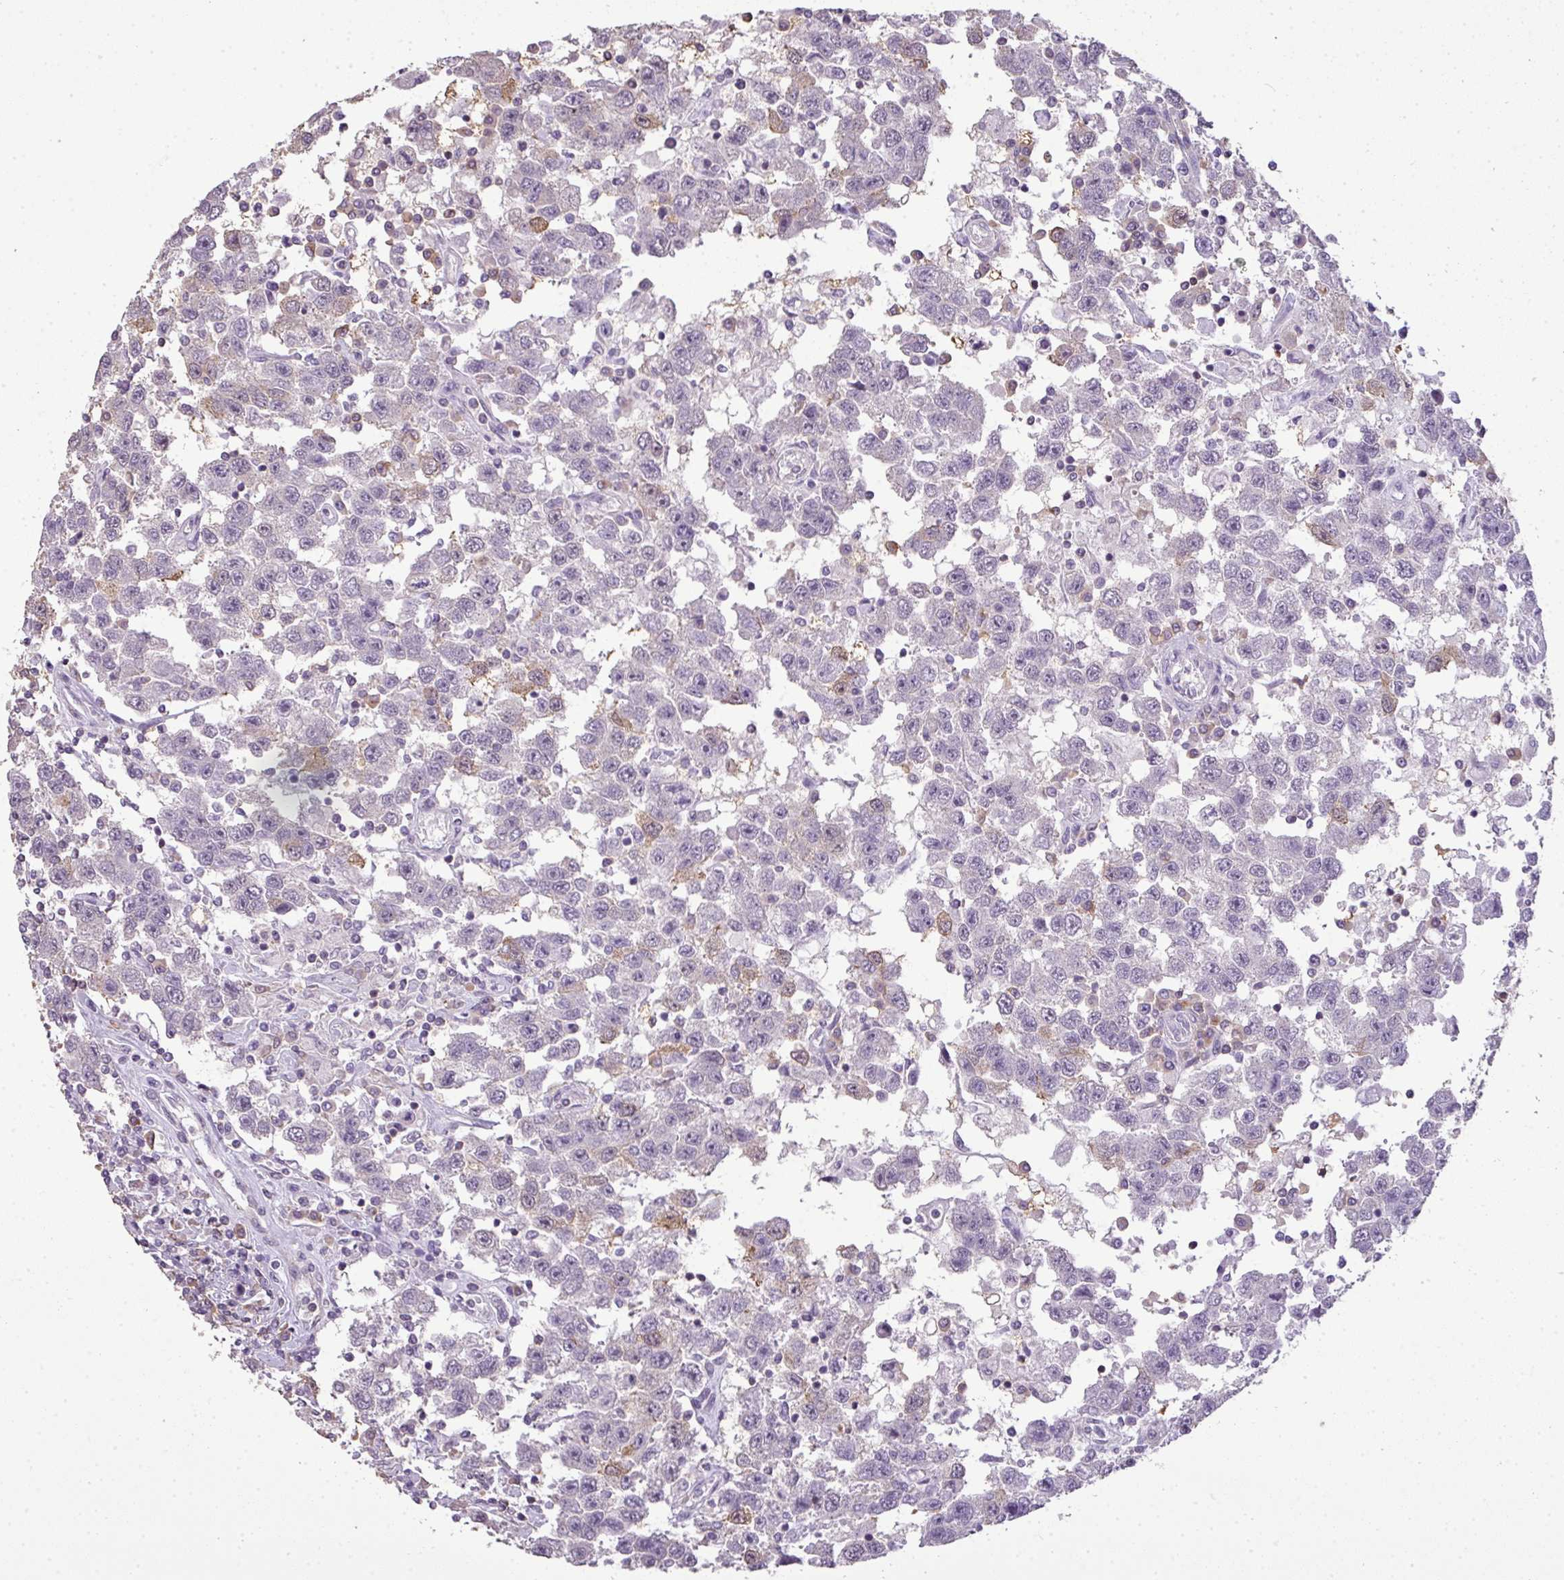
{"staining": {"intensity": "negative", "quantity": "none", "location": "none"}, "tissue": "testis cancer", "cell_type": "Tumor cells", "image_type": "cancer", "snomed": [{"axis": "morphology", "description": "Seminoma, NOS"}, {"axis": "topography", "description": "Testis"}], "caption": "Immunohistochemical staining of human testis cancer (seminoma) shows no significant expression in tumor cells.", "gene": "LY9", "patient": {"sex": "male", "age": 41}}